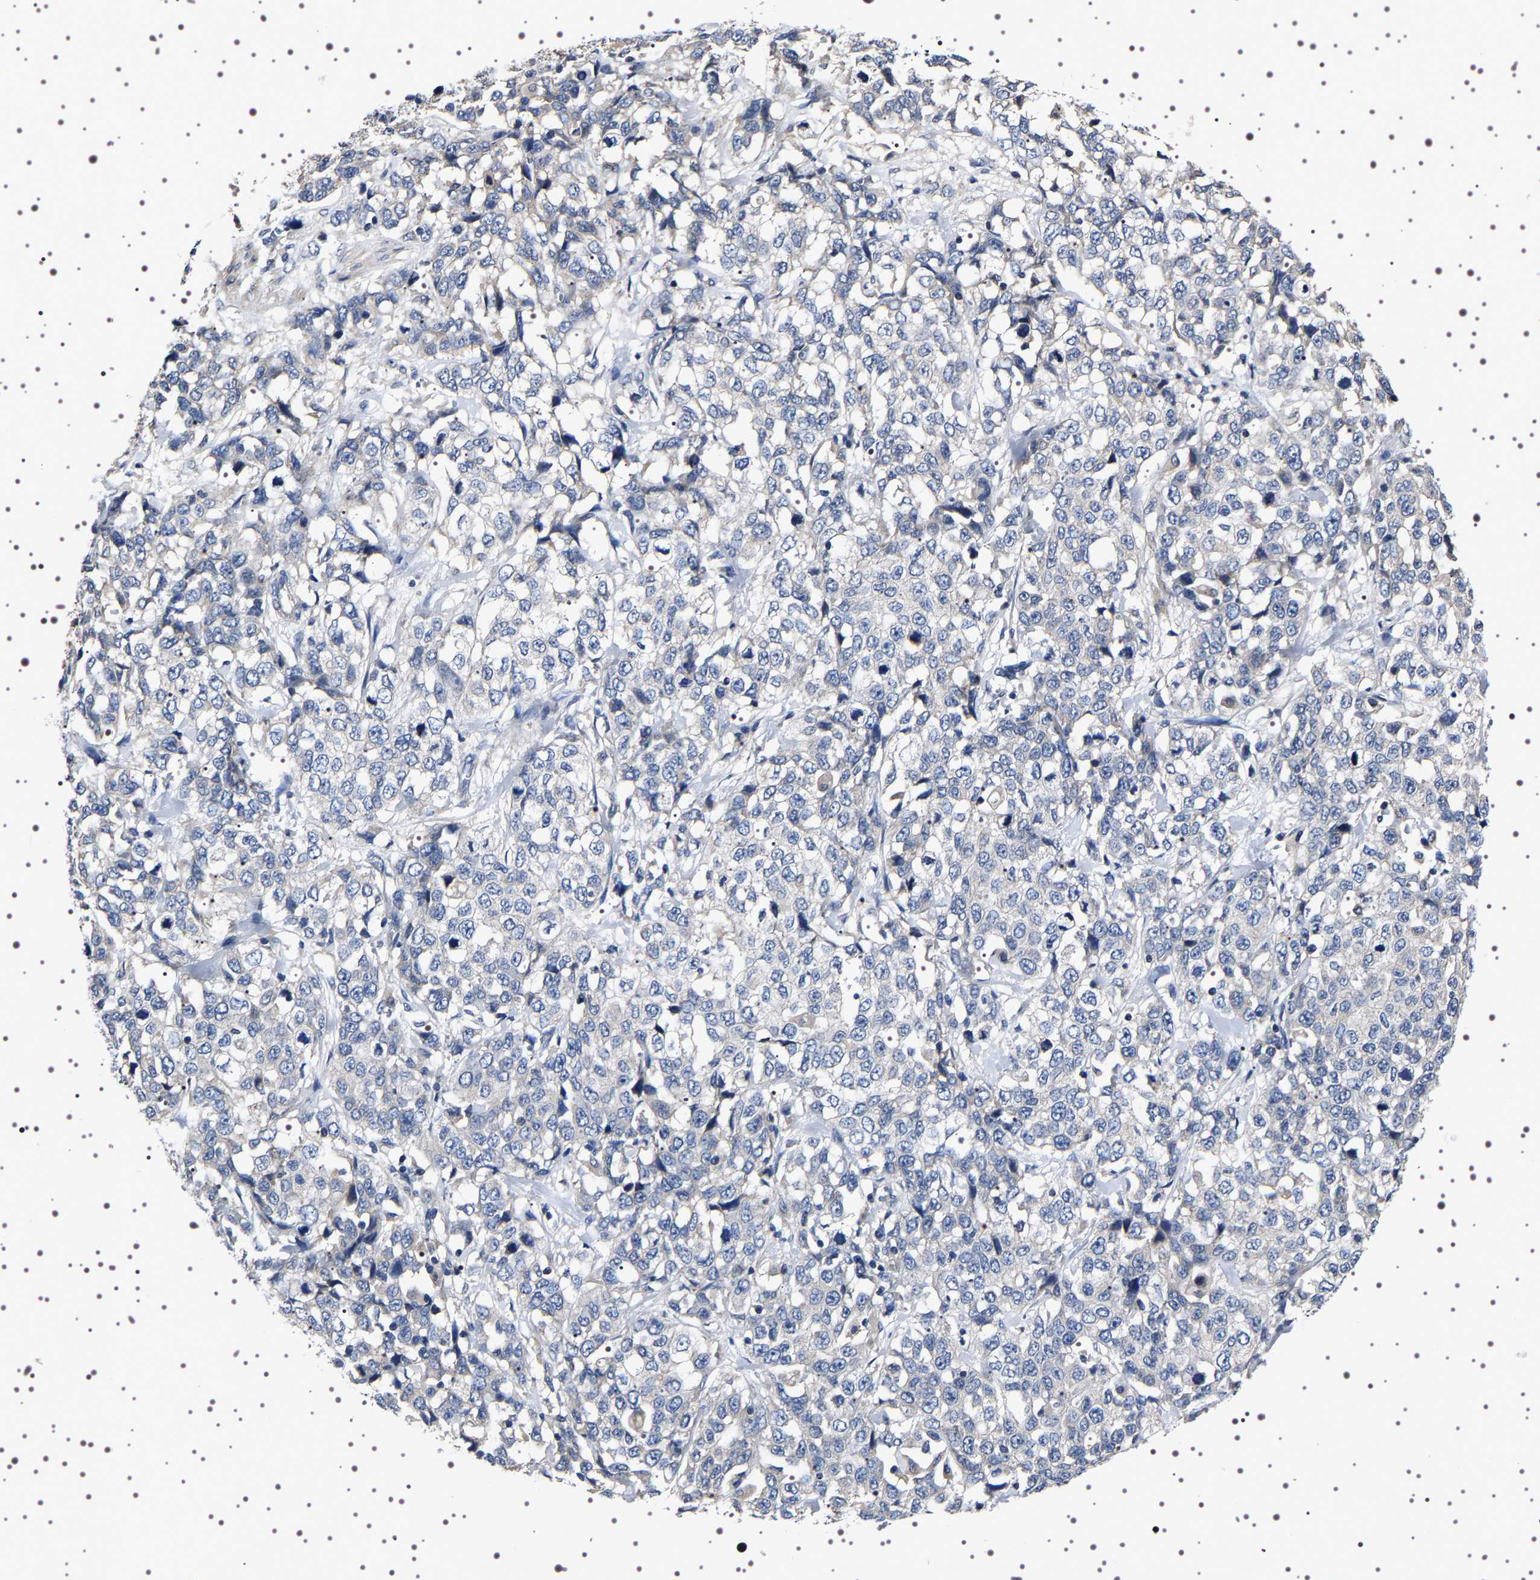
{"staining": {"intensity": "negative", "quantity": "none", "location": "none"}, "tissue": "stomach cancer", "cell_type": "Tumor cells", "image_type": "cancer", "snomed": [{"axis": "morphology", "description": "Normal tissue, NOS"}, {"axis": "morphology", "description": "Adenocarcinoma, NOS"}, {"axis": "topography", "description": "Stomach"}], "caption": "A micrograph of stomach adenocarcinoma stained for a protein shows no brown staining in tumor cells.", "gene": "TARBP1", "patient": {"sex": "male", "age": 48}}